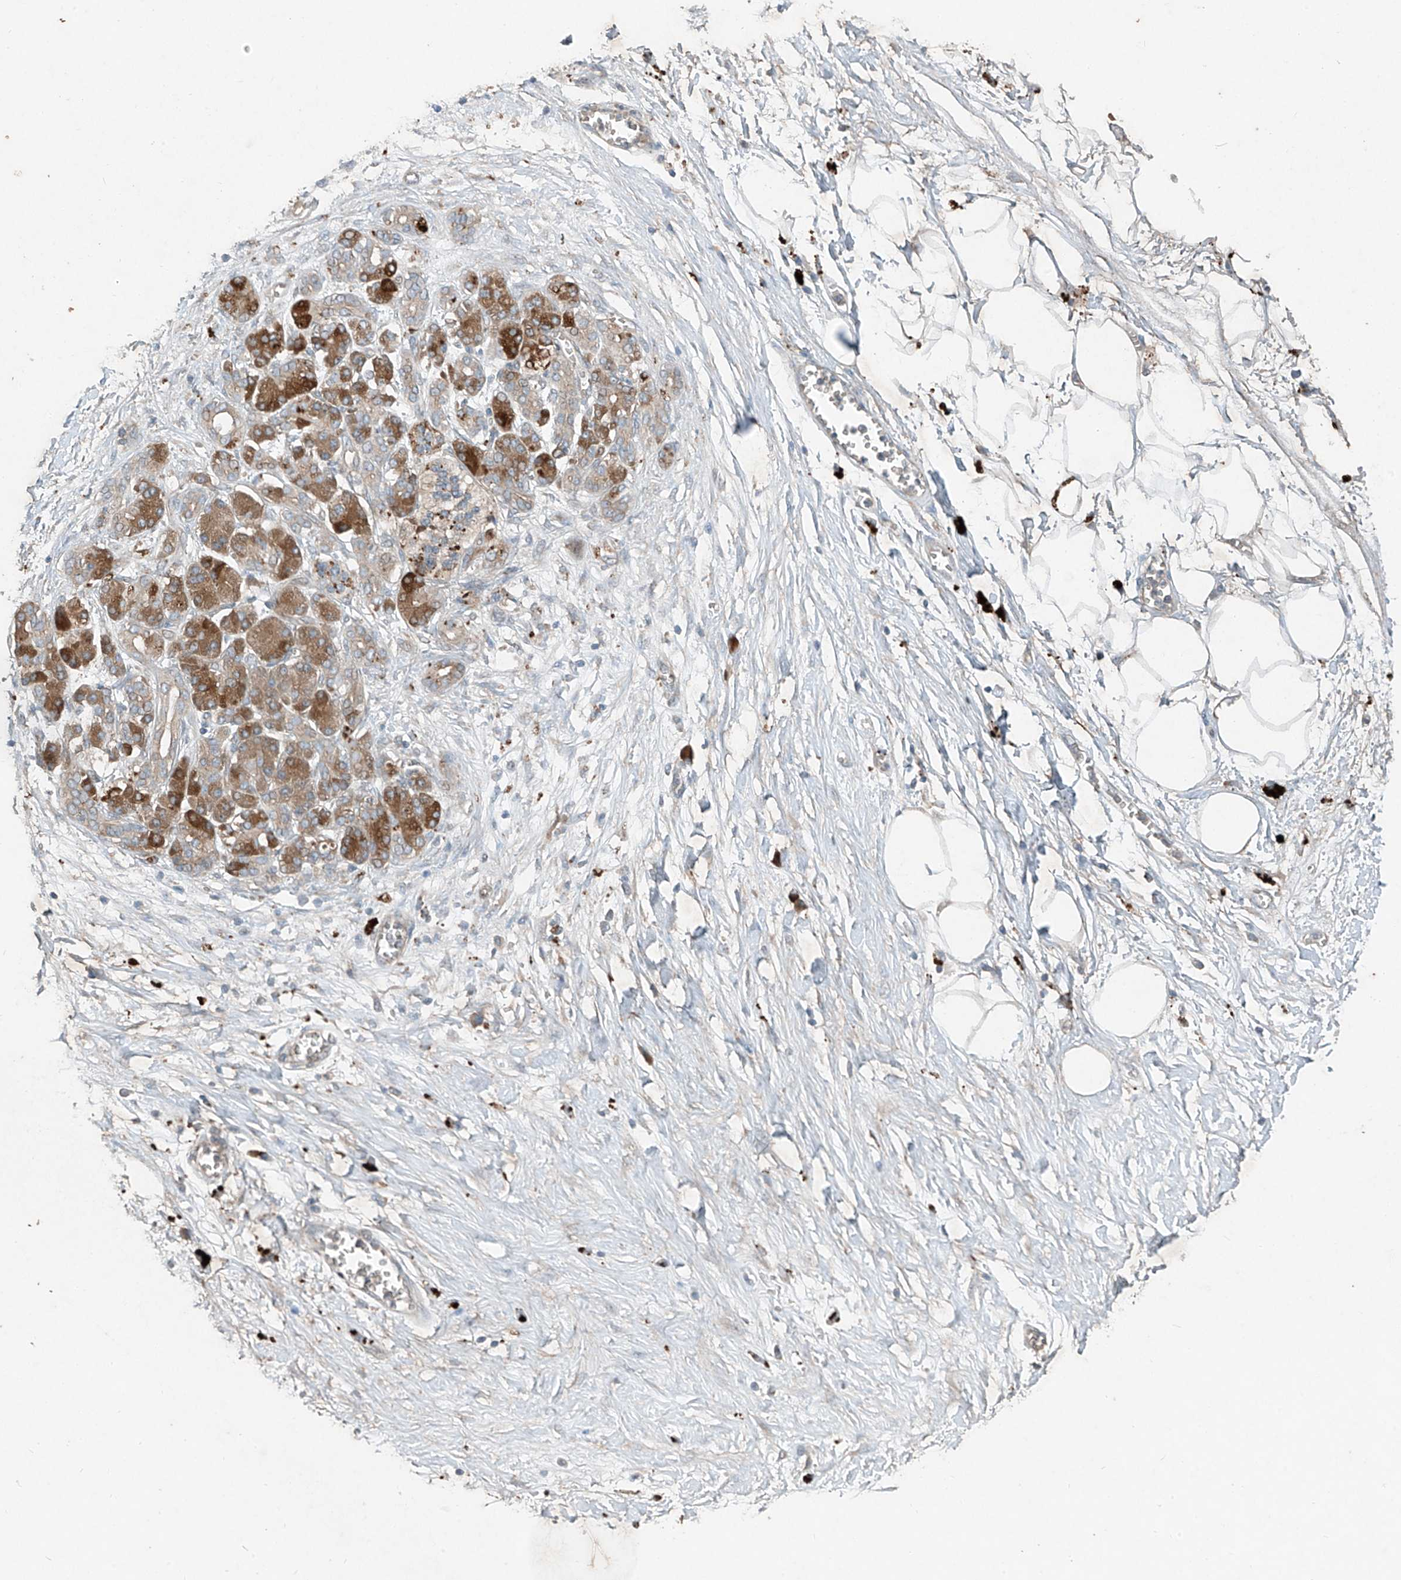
{"staining": {"intensity": "weak", "quantity": ">75%", "location": "cytoplasmic/membranous"}, "tissue": "adipose tissue", "cell_type": "Adipocytes", "image_type": "normal", "snomed": [{"axis": "morphology", "description": "Normal tissue, NOS"}, {"axis": "morphology", "description": "Adenocarcinoma, NOS"}, {"axis": "topography", "description": "Pancreas"}, {"axis": "topography", "description": "Peripheral nerve tissue"}], "caption": "DAB (3,3'-diaminobenzidine) immunohistochemical staining of normal human adipose tissue demonstrates weak cytoplasmic/membranous protein expression in about >75% of adipocytes.", "gene": "FOXRED2", "patient": {"sex": "male", "age": 59}}